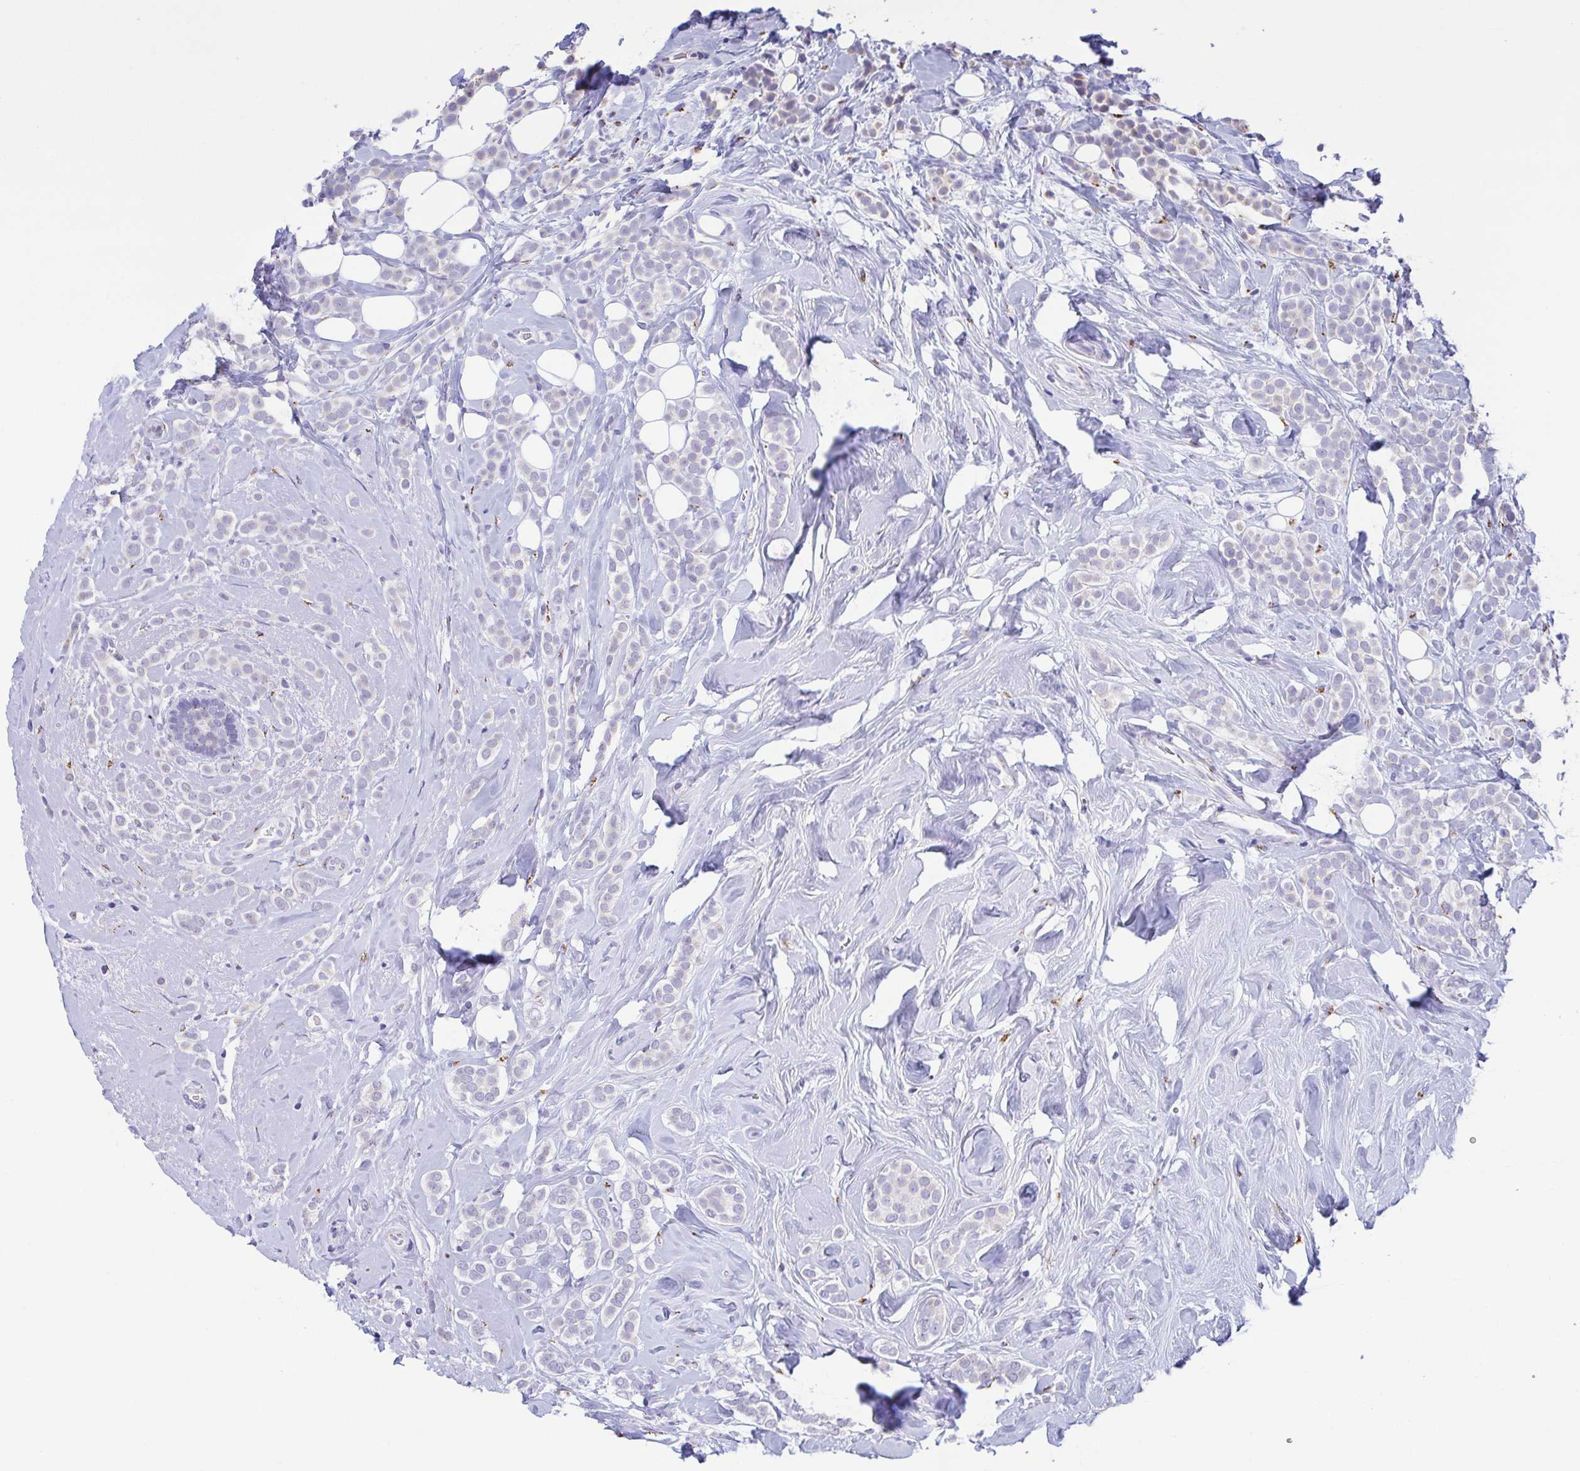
{"staining": {"intensity": "negative", "quantity": "none", "location": "none"}, "tissue": "breast cancer", "cell_type": "Tumor cells", "image_type": "cancer", "snomed": [{"axis": "morphology", "description": "Lobular carcinoma"}, {"axis": "topography", "description": "Breast"}], "caption": "High magnification brightfield microscopy of lobular carcinoma (breast) stained with DAB (3,3'-diaminobenzidine) (brown) and counterstained with hematoxylin (blue): tumor cells show no significant staining.", "gene": "SULT1B1", "patient": {"sex": "female", "age": 49}}